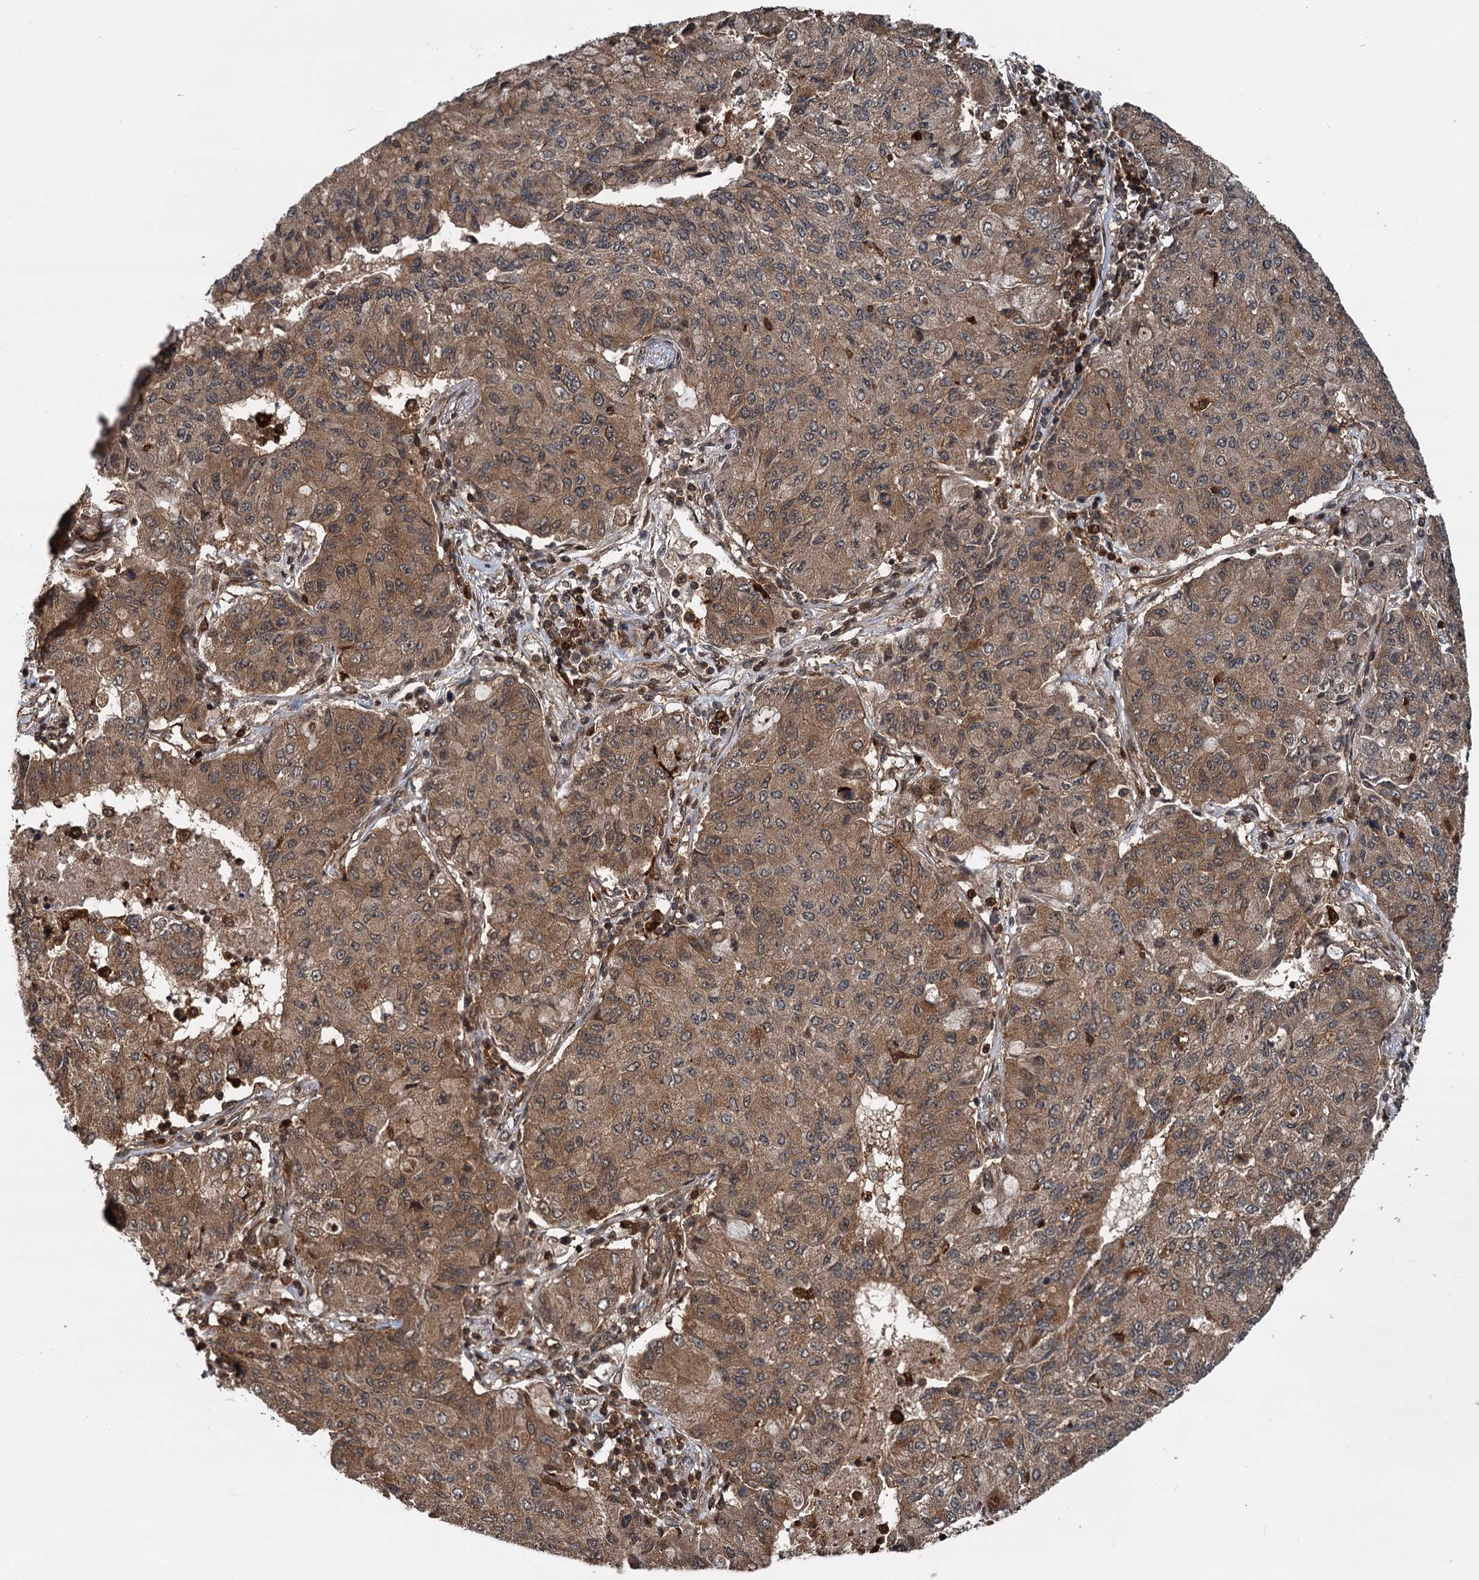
{"staining": {"intensity": "moderate", "quantity": ">75%", "location": "cytoplasmic/membranous"}, "tissue": "lung cancer", "cell_type": "Tumor cells", "image_type": "cancer", "snomed": [{"axis": "morphology", "description": "Squamous cell carcinoma, NOS"}, {"axis": "topography", "description": "Lung"}], "caption": "IHC (DAB) staining of human squamous cell carcinoma (lung) exhibits moderate cytoplasmic/membranous protein positivity in about >75% of tumor cells.", "gene": "STUB1", "patient": {"sex": "male", "age": 74}}